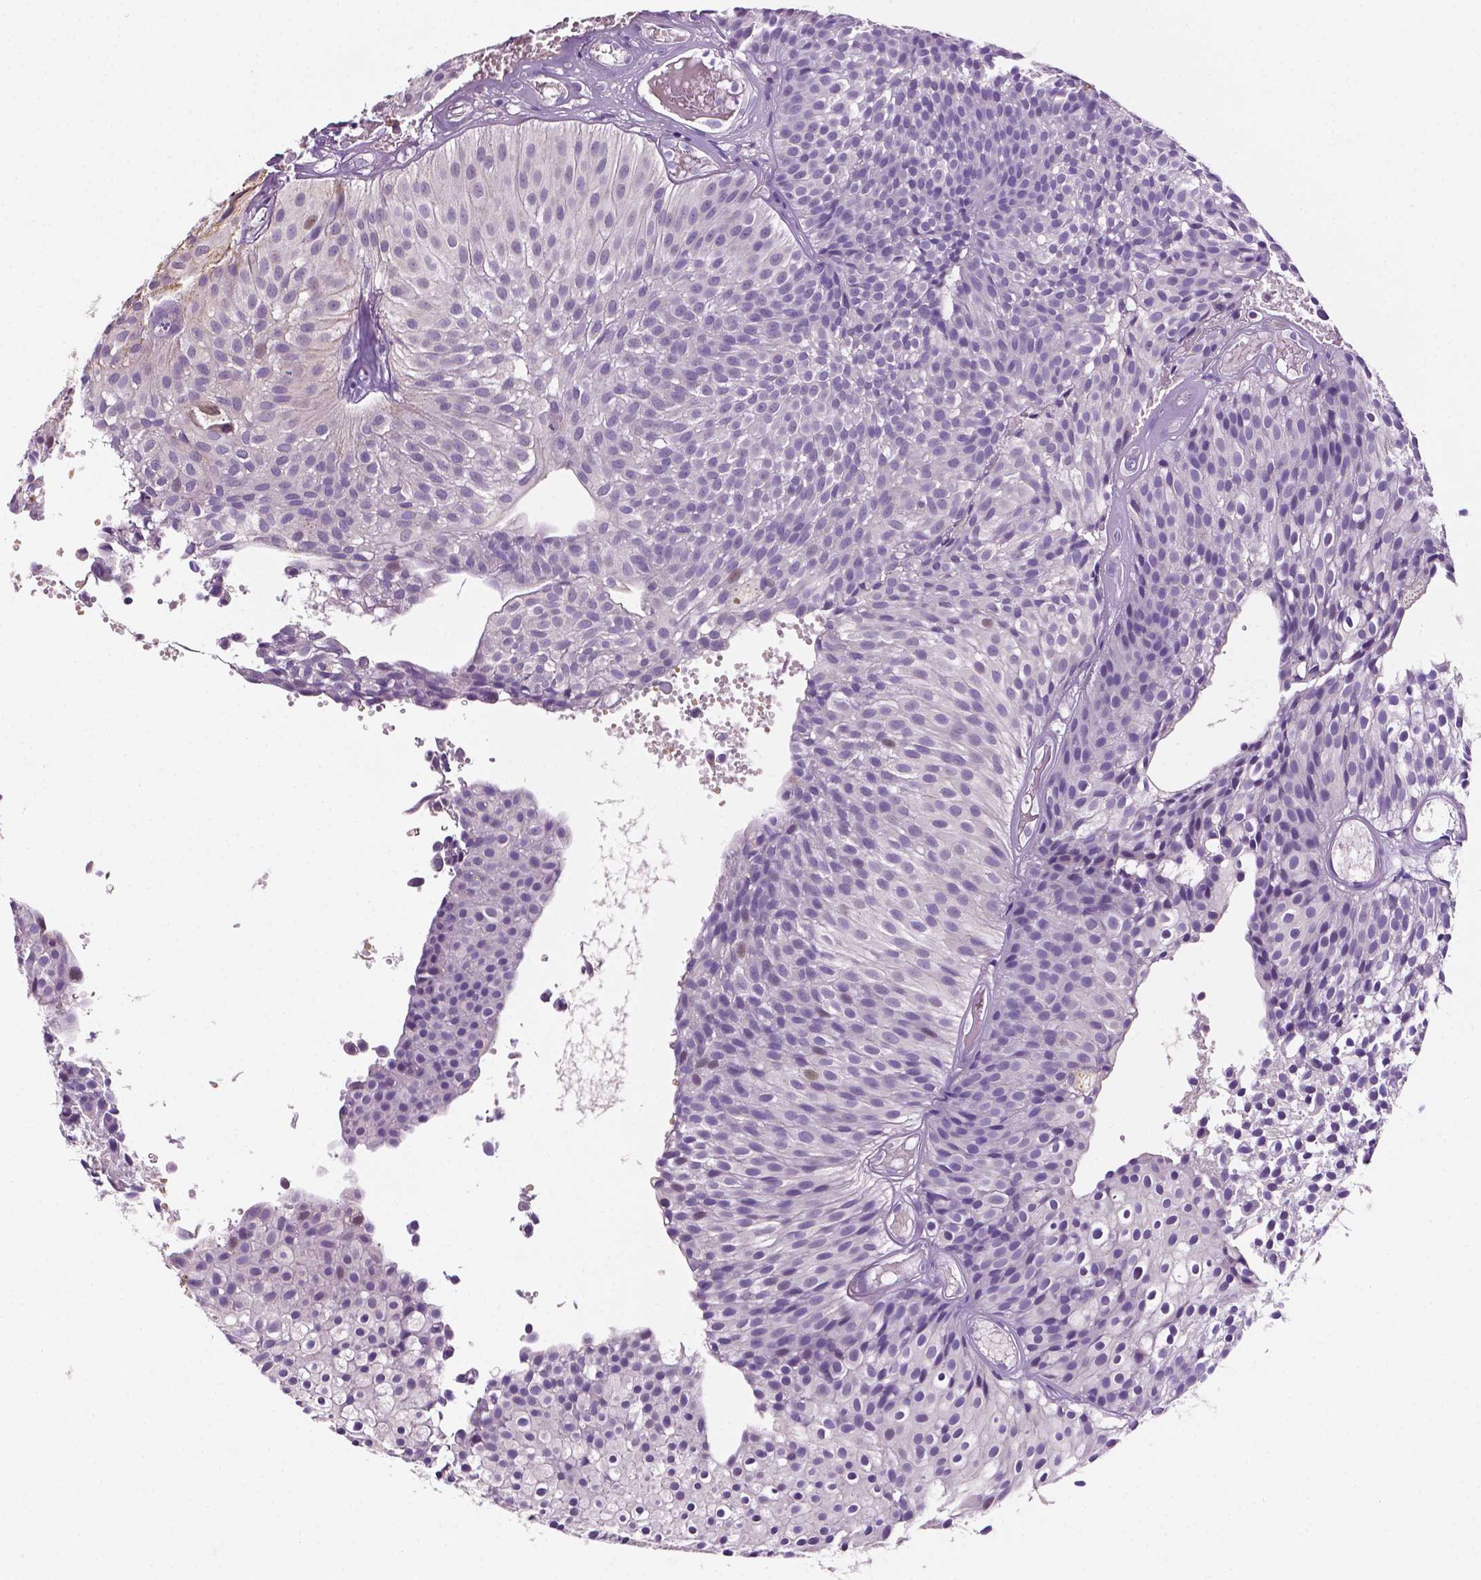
{"staining": {"intensity": "negative", "quantity": "none", "location": "none"}, "tissue": "urothelial cancer", "cell_type": "Tumor cells", "image_type": "cancer", "snomed": [{"axis": "morphology", "description": "Urothelial carcinoma, Low grade"}, {"axis": "topography", "description": "Urinary bladder"}], "caption": "There is no significant staining in tumor cells of urothelial carcinoma (low-grade).", "gene": "FBLN1", "patient": {"sex": "male", "age": 63}}